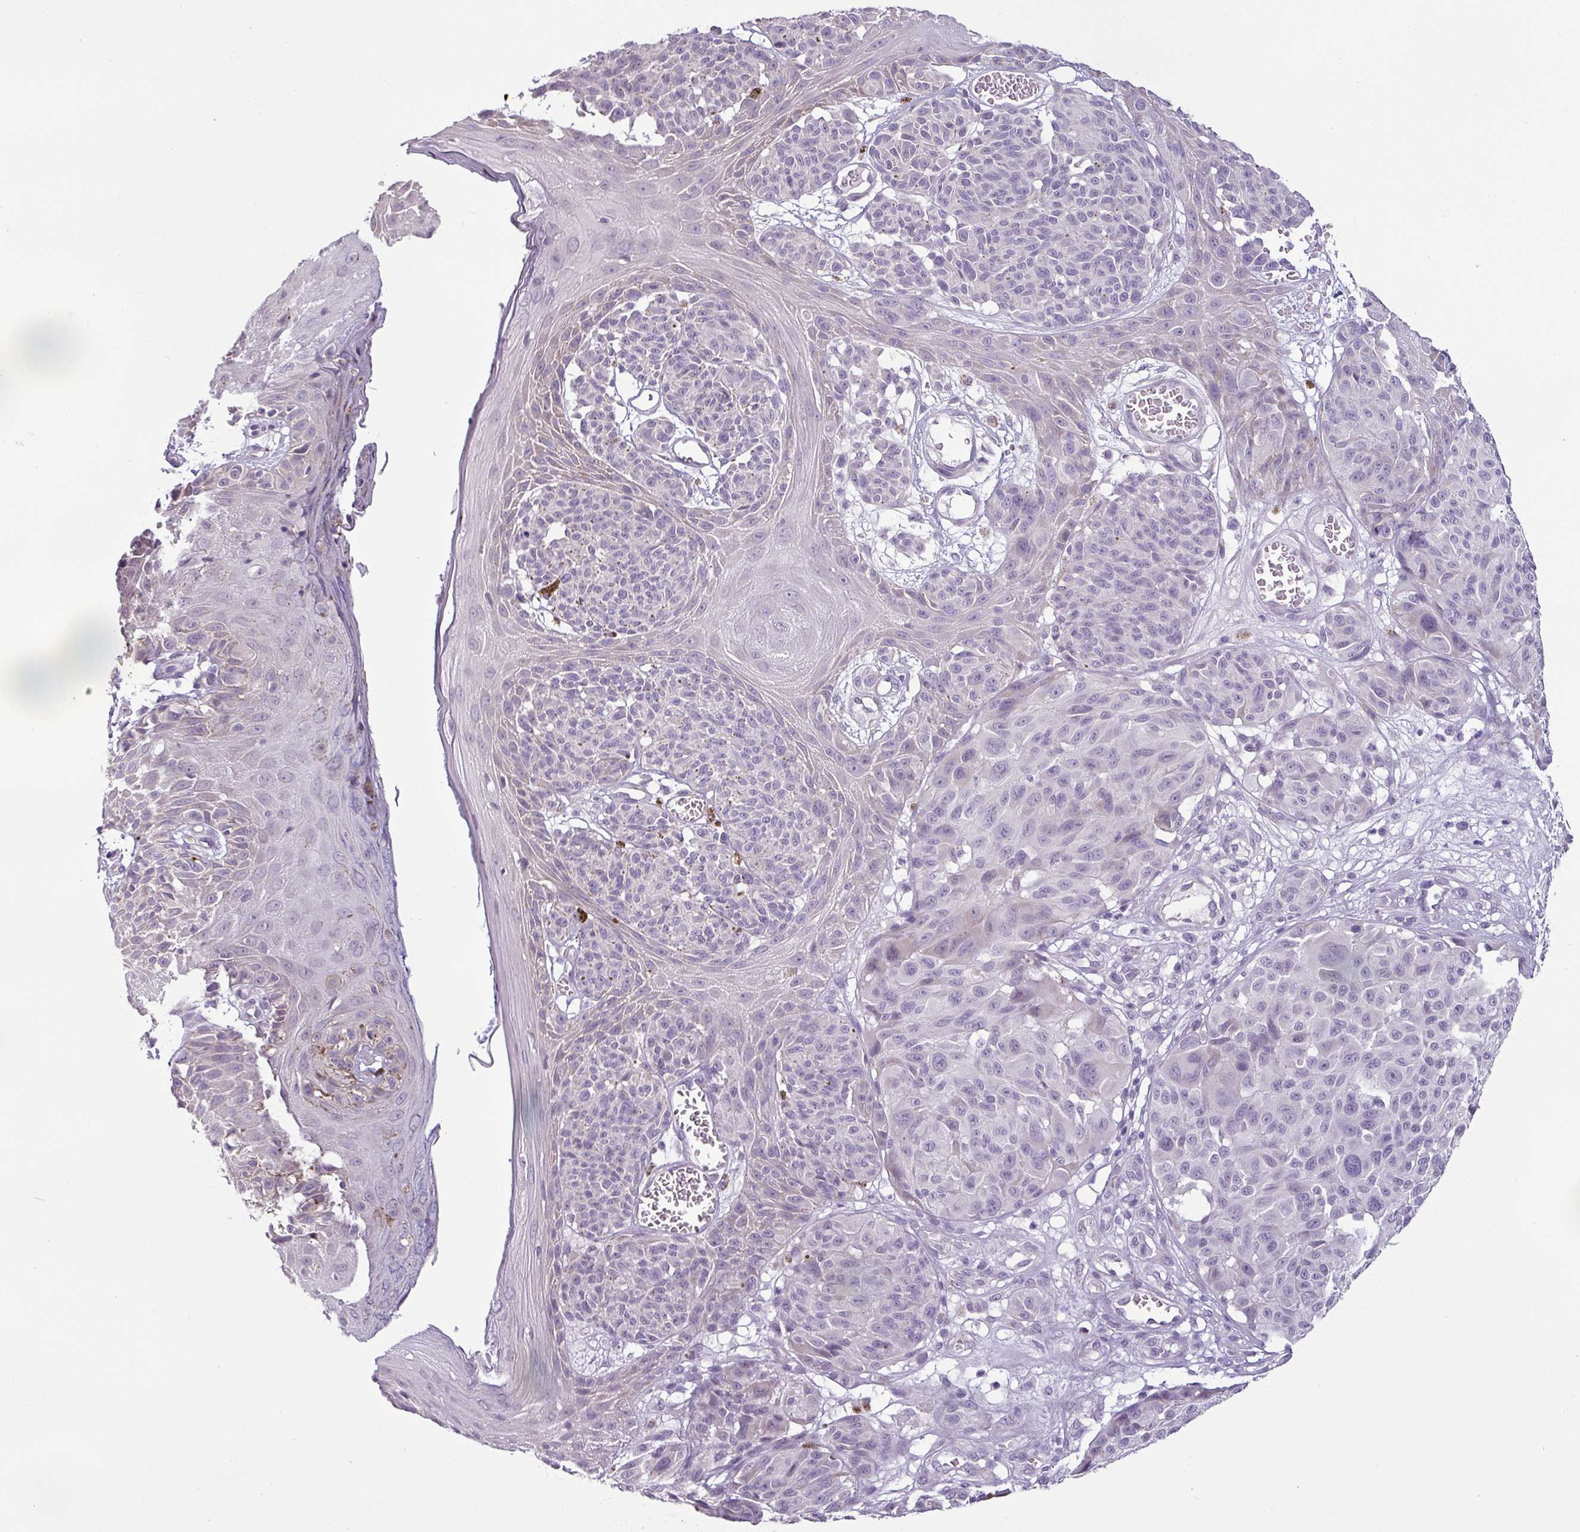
{"staining": {"intensity": "negative", "quantity": "none", "location": "none"}, "tissue": "melanoma", "cell_type": "Tumor cells", "image_type": "cancer", "snomed": [{"axis": "morphology", "description": "Malignant melanoma, NOS"}, {"axis": "topography", "description": "Skin"}], "caption": "There is no significant expression in tumor cells of melanoma. (DAB immunohistochemistry (IHC) visualized using brightfield microscopy, high magnification).", "gene": "OR52D1", "patient": {"sex": "male", "age": 83}}